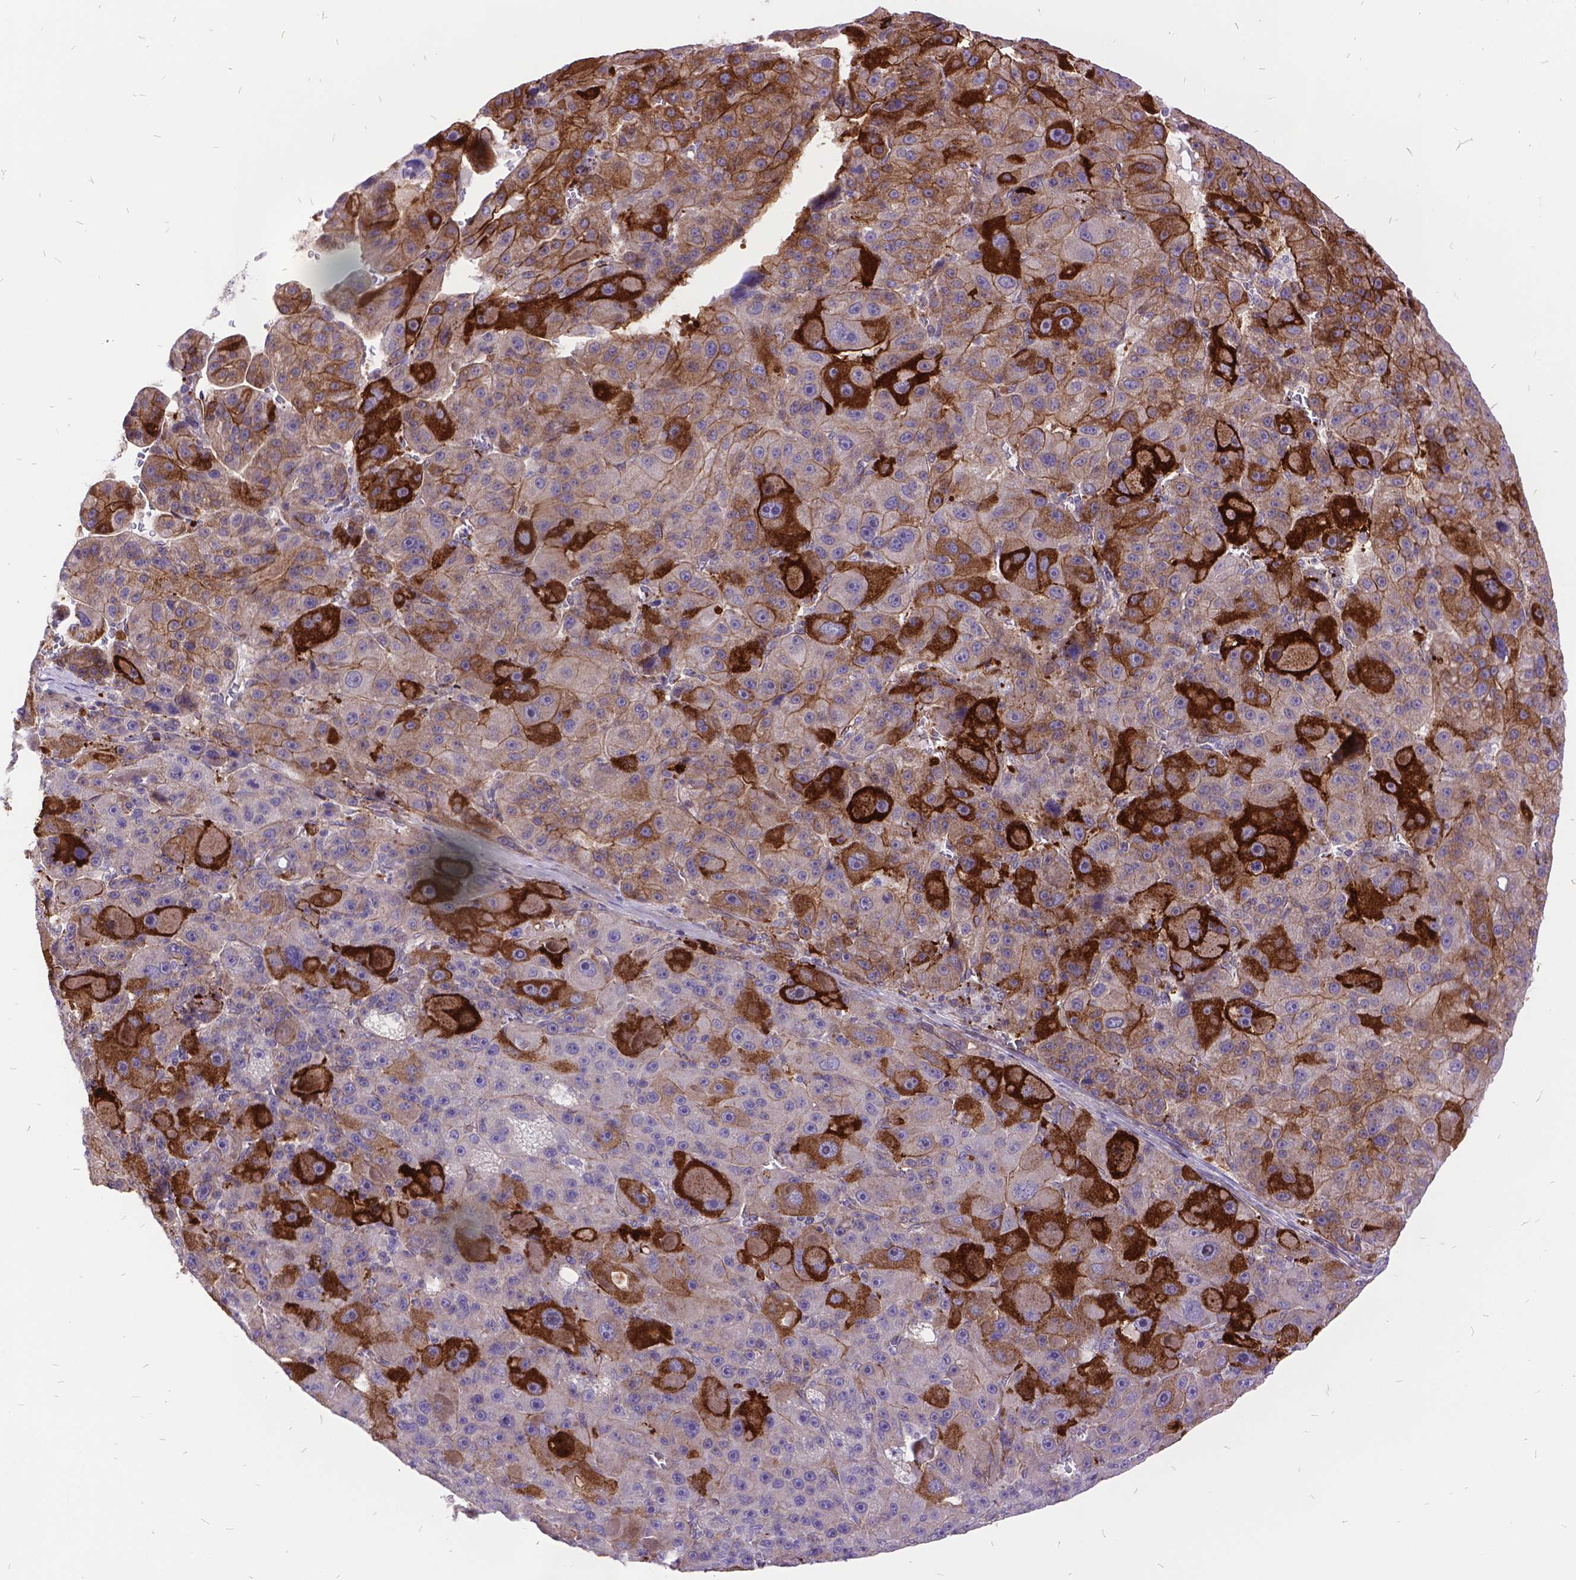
{"staining": {"intensity": "strong", "quantity": "<25%", "location": "cytoplasmic/membranous"}, "tissue": "liver cancer", "cell_type": "Tumor cells", "image_type": "cancer", "snomed": [{"axis": "morphology", "description": "Carcinoma, Hepatocellular, NOS"}, {"axis": "topography", "description": "Liver"}], "caption": "Immunohistochemistry of liver cancer (hepatocellular carcinoma) demonstrates medium levels of strong cytoplasmic/membranous expression in approximately <25% of tumor cells.", "gene": "GRB7", "patient": {"sex": "male", "age": 76}}